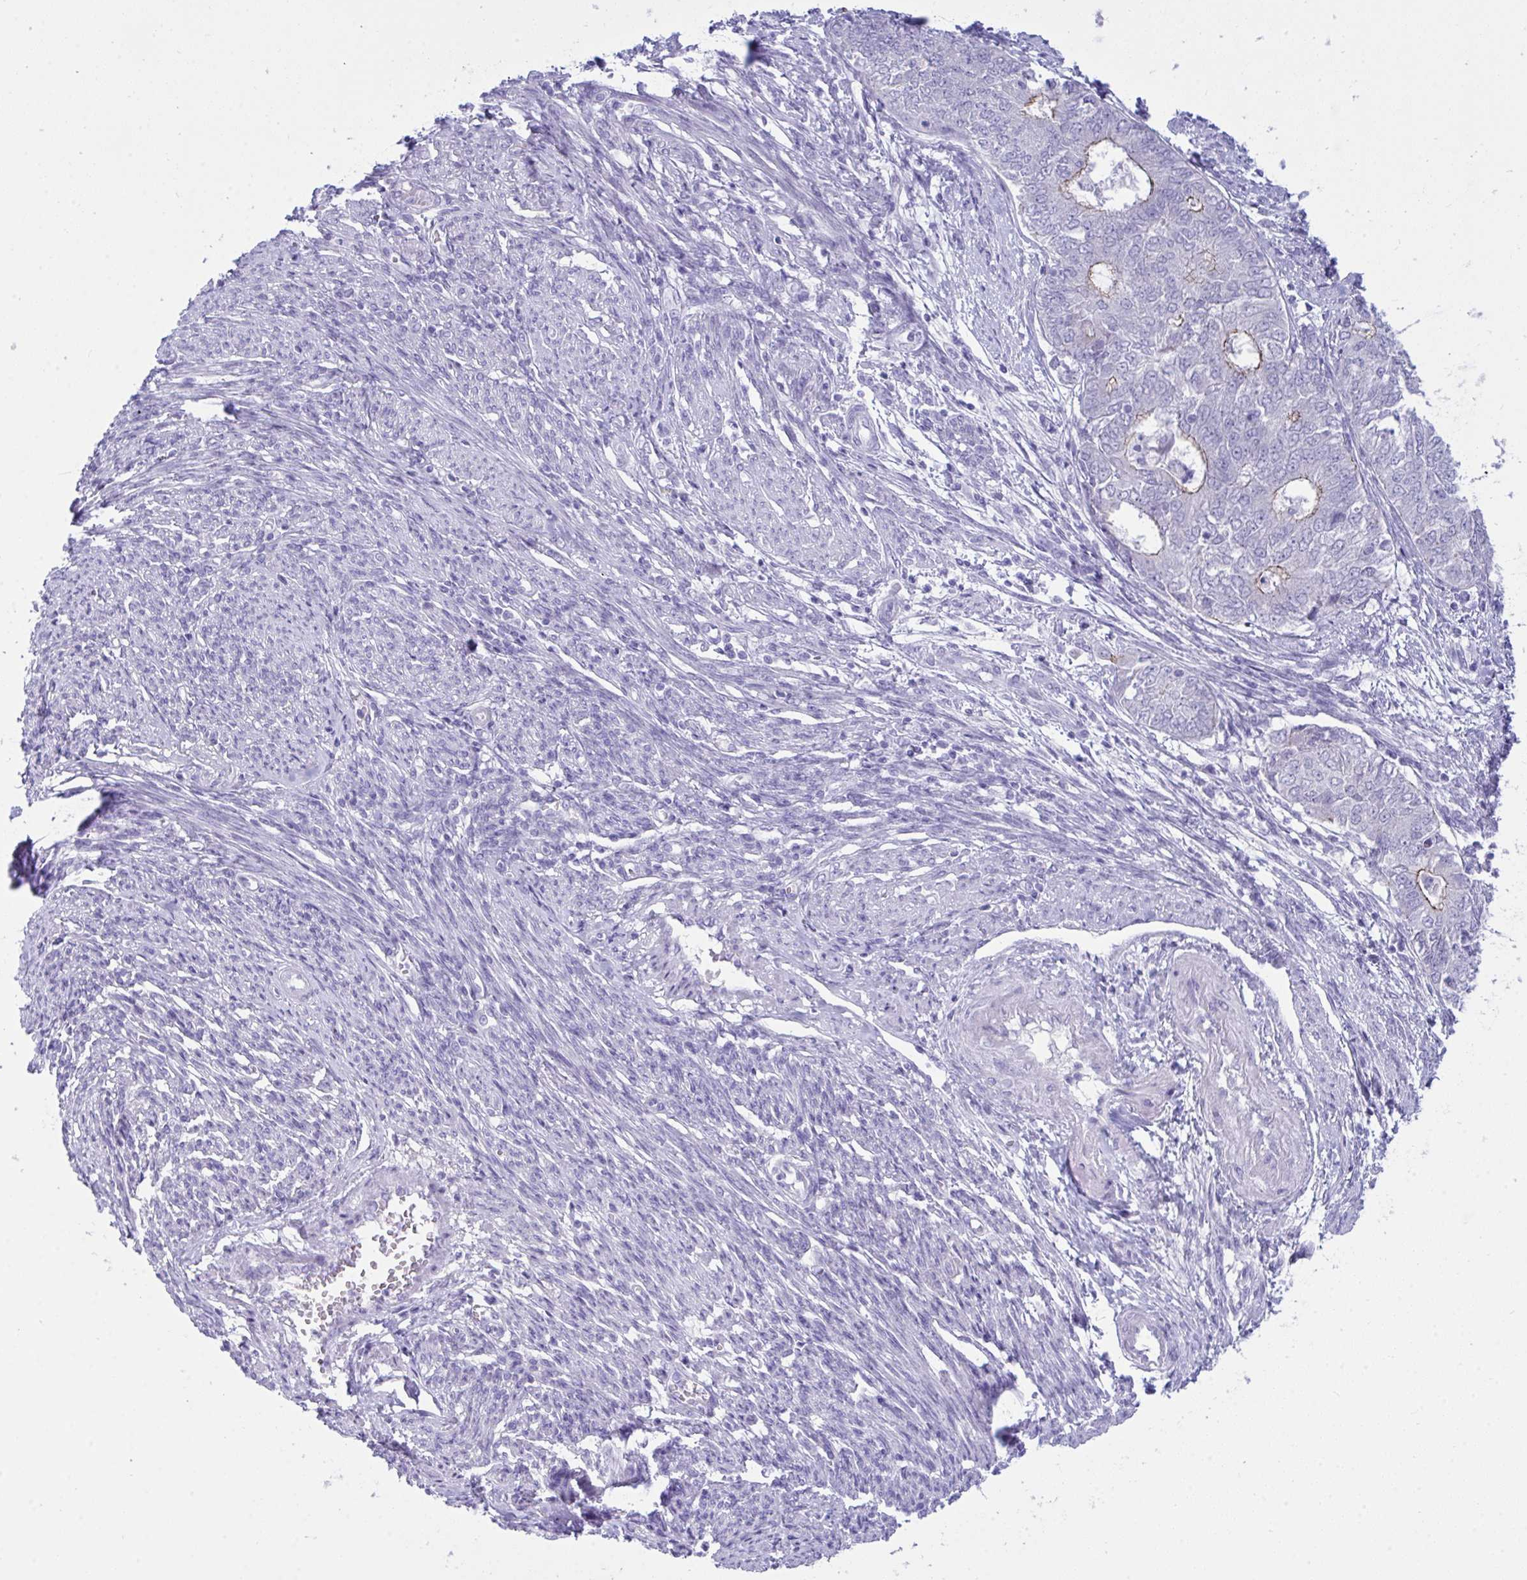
{"staining": {"intensity": "negative", "quantity": "none", "location": "none"}, "tissue": "endometrial cancer", "cell_type": "Tumor cells", "image_type": "cancer", "snomed": [{"axis": "morphology", "description": "Adenocarcinoma, NOS"}, {"axis": "topography", "description": "Endometrium"}], "caption": "High magnification brightfield microscopy of endometrial cancer stained with DAB (brown) and counterstained with hematoxylin (blue): tumor cells show no significant staining.", "gene": "GLB1L2", "patient": {"sex": "female", "age": 62}}